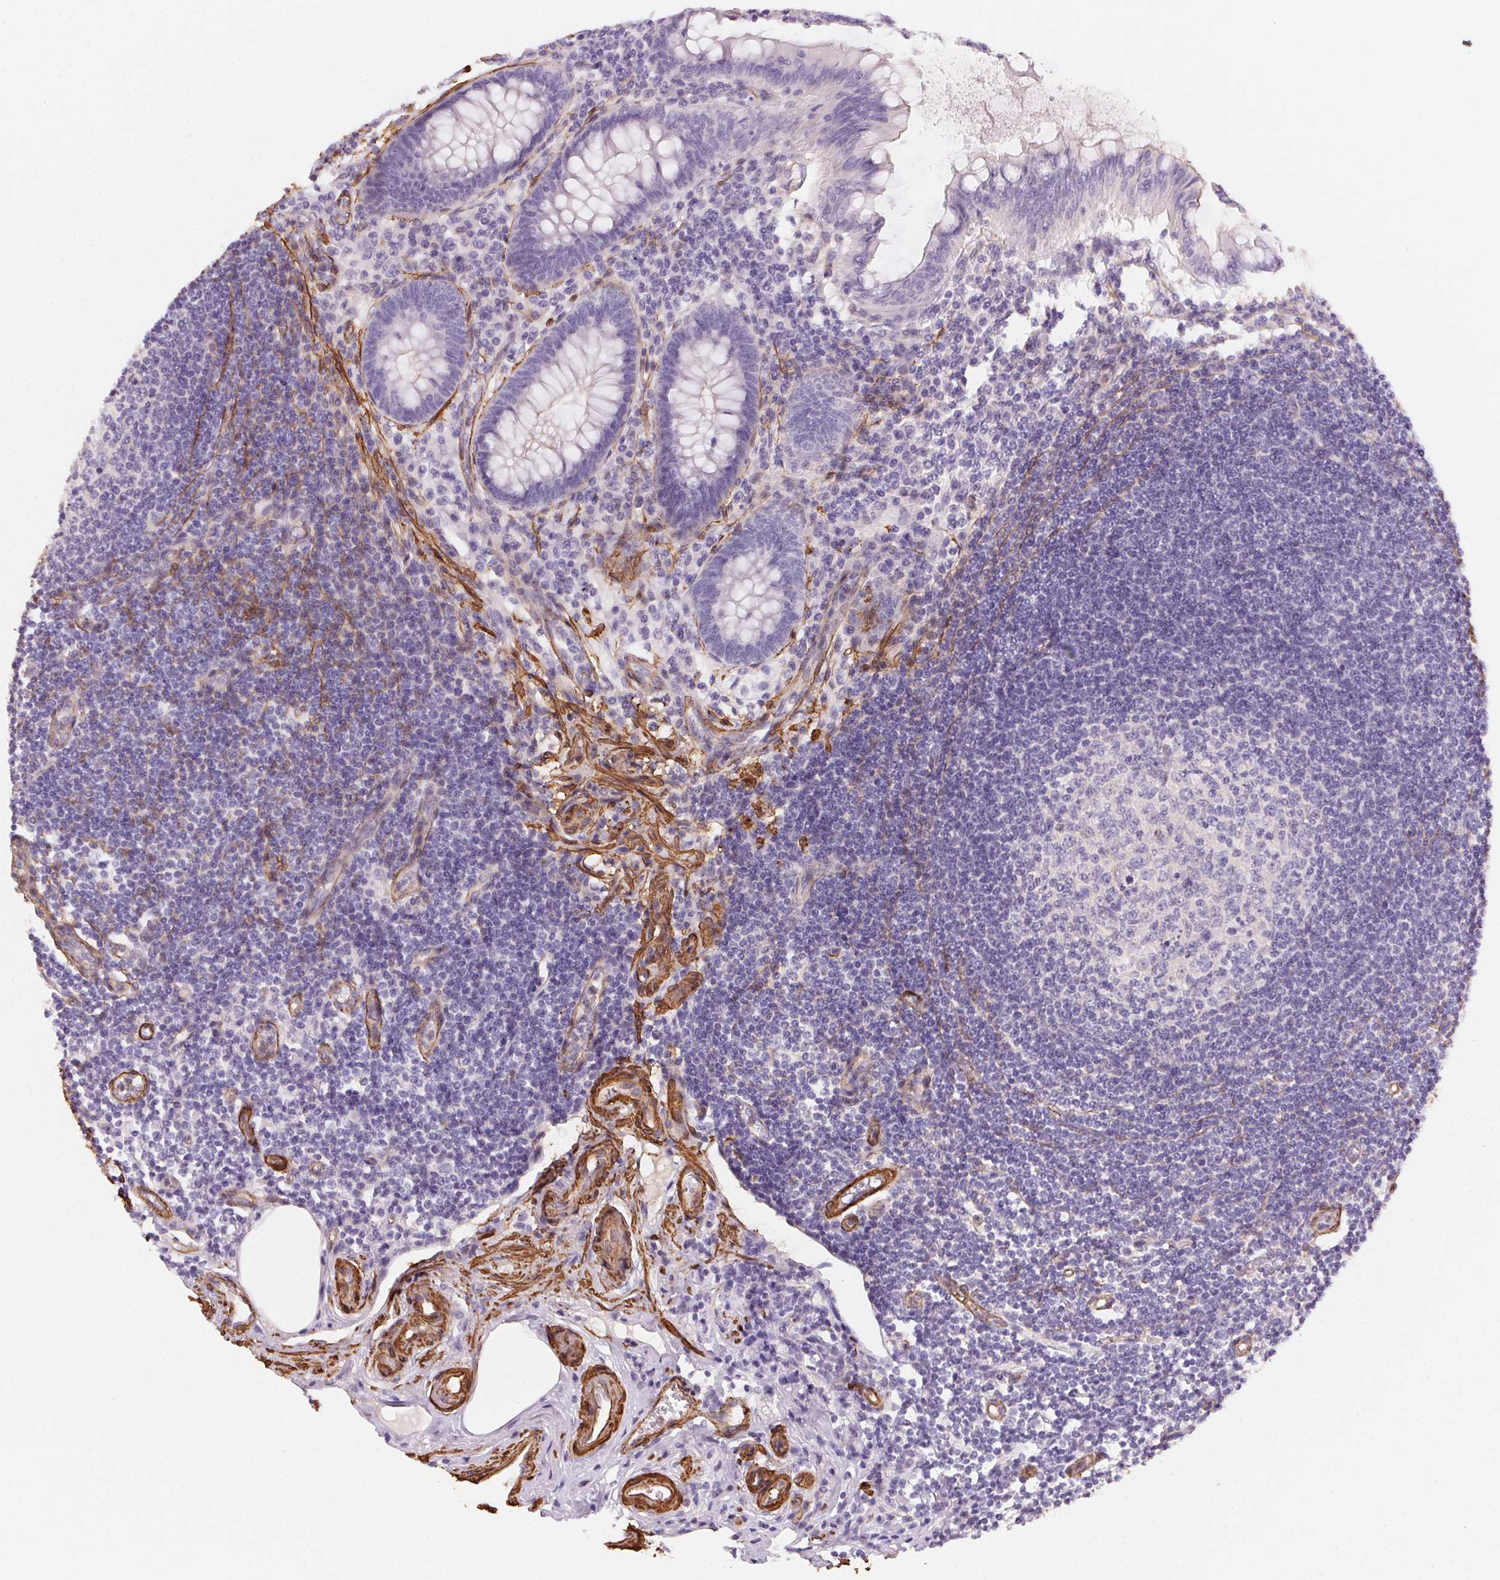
{"staining": {"intensity": "negative", "quantity": "none", "location": "none"}, "tissue": "appendix", "cell_type": "Glandular cells", "image_type": "normal", "snomed": [{"axis": "morphology", "description": "Normal tissue, NOS"}, {"axis": "topography", "description": "Appendix"}], "caption": "Protein analysis of normal appendix displays no significant staining in glandular cells.", "gene": "GPX8", "patient": {"sex": "female", "age": 57}}